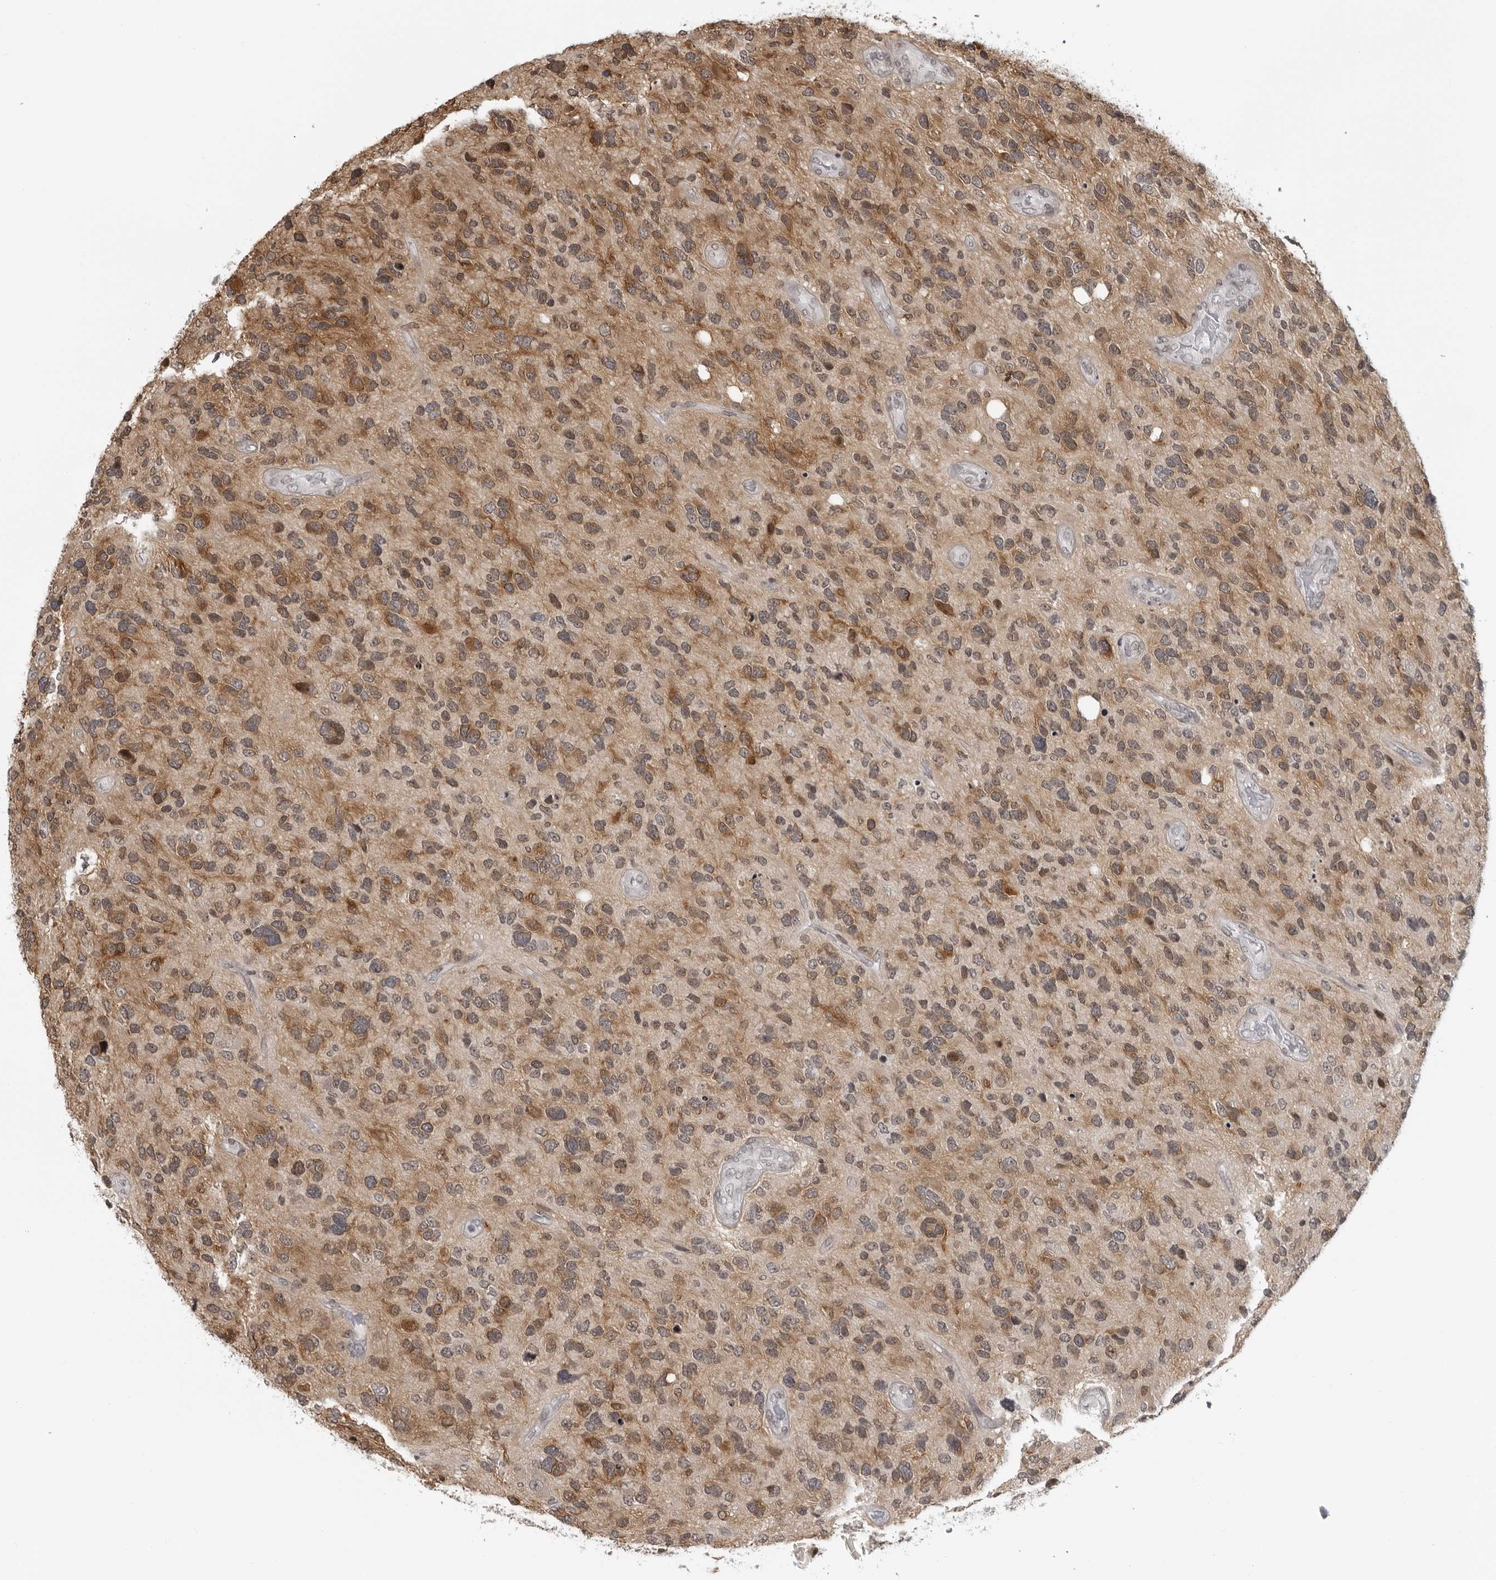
{"staining": {"intensity": "moderate", "quantity": ">75%", "location": "cytoplasmic/membranous,nuclear"}, "tissue": "glioma", "cell_type": "Tumor cells", "image_type": "cancer", "snomed": [{"axis": "morphology", "description": "Glioma, malignant, High grade"}, {"axis": "topography", "description": "Brain"}], "caption": "Glioma stained for a protein shows moderate cytoplasmic/membranous and nuclear positivity in tumor cells. (DAB (3,3'-diaminobenzidine) IHC with brightfield microscopy, high magnification).", "gene": "MAF", "patient": {"sex": "female", "age": 58}}